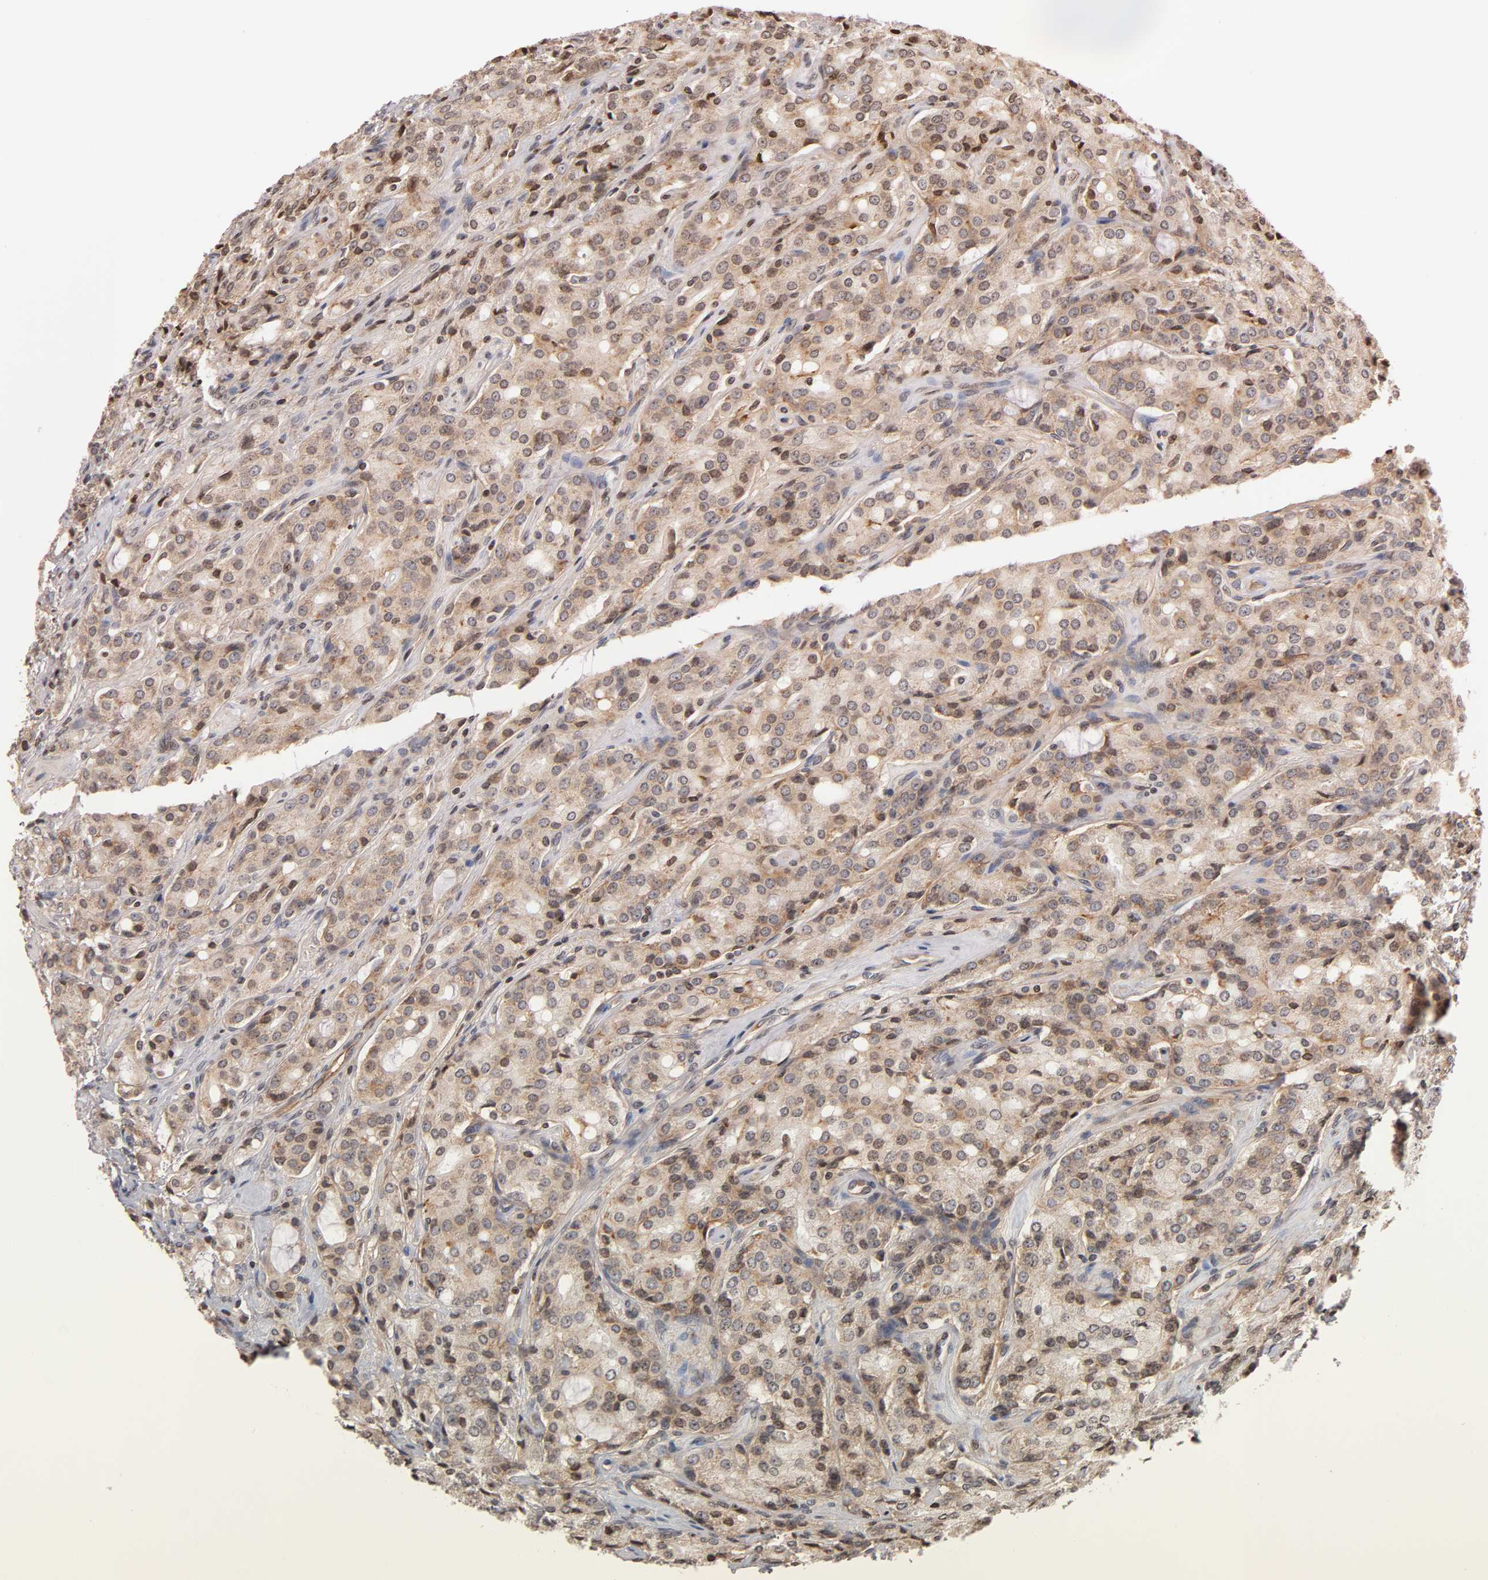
{"staining": {"intensity": "weak", "quantity": ">75%", "location": "cytoplasmic/membranous"}, "tissue": "prostate cancer", "cell_type": "Tumor cells", "image_type": "cancer", "snomed": [{"axis": "morphology", "description": "Adenocarcinoma, High grade"}, {"axis": "topography", "description": "Prostate"}], "caption": "Immunohistochemical staining of human prostate cancer (adenocarcinoma (high-grade)) reveals low levels of weak cytoplasmic/membranous staining in approximately >75% of tumor cells.", "gene": "ITGAV", "patient": {"sex": "male", "age": 72}}